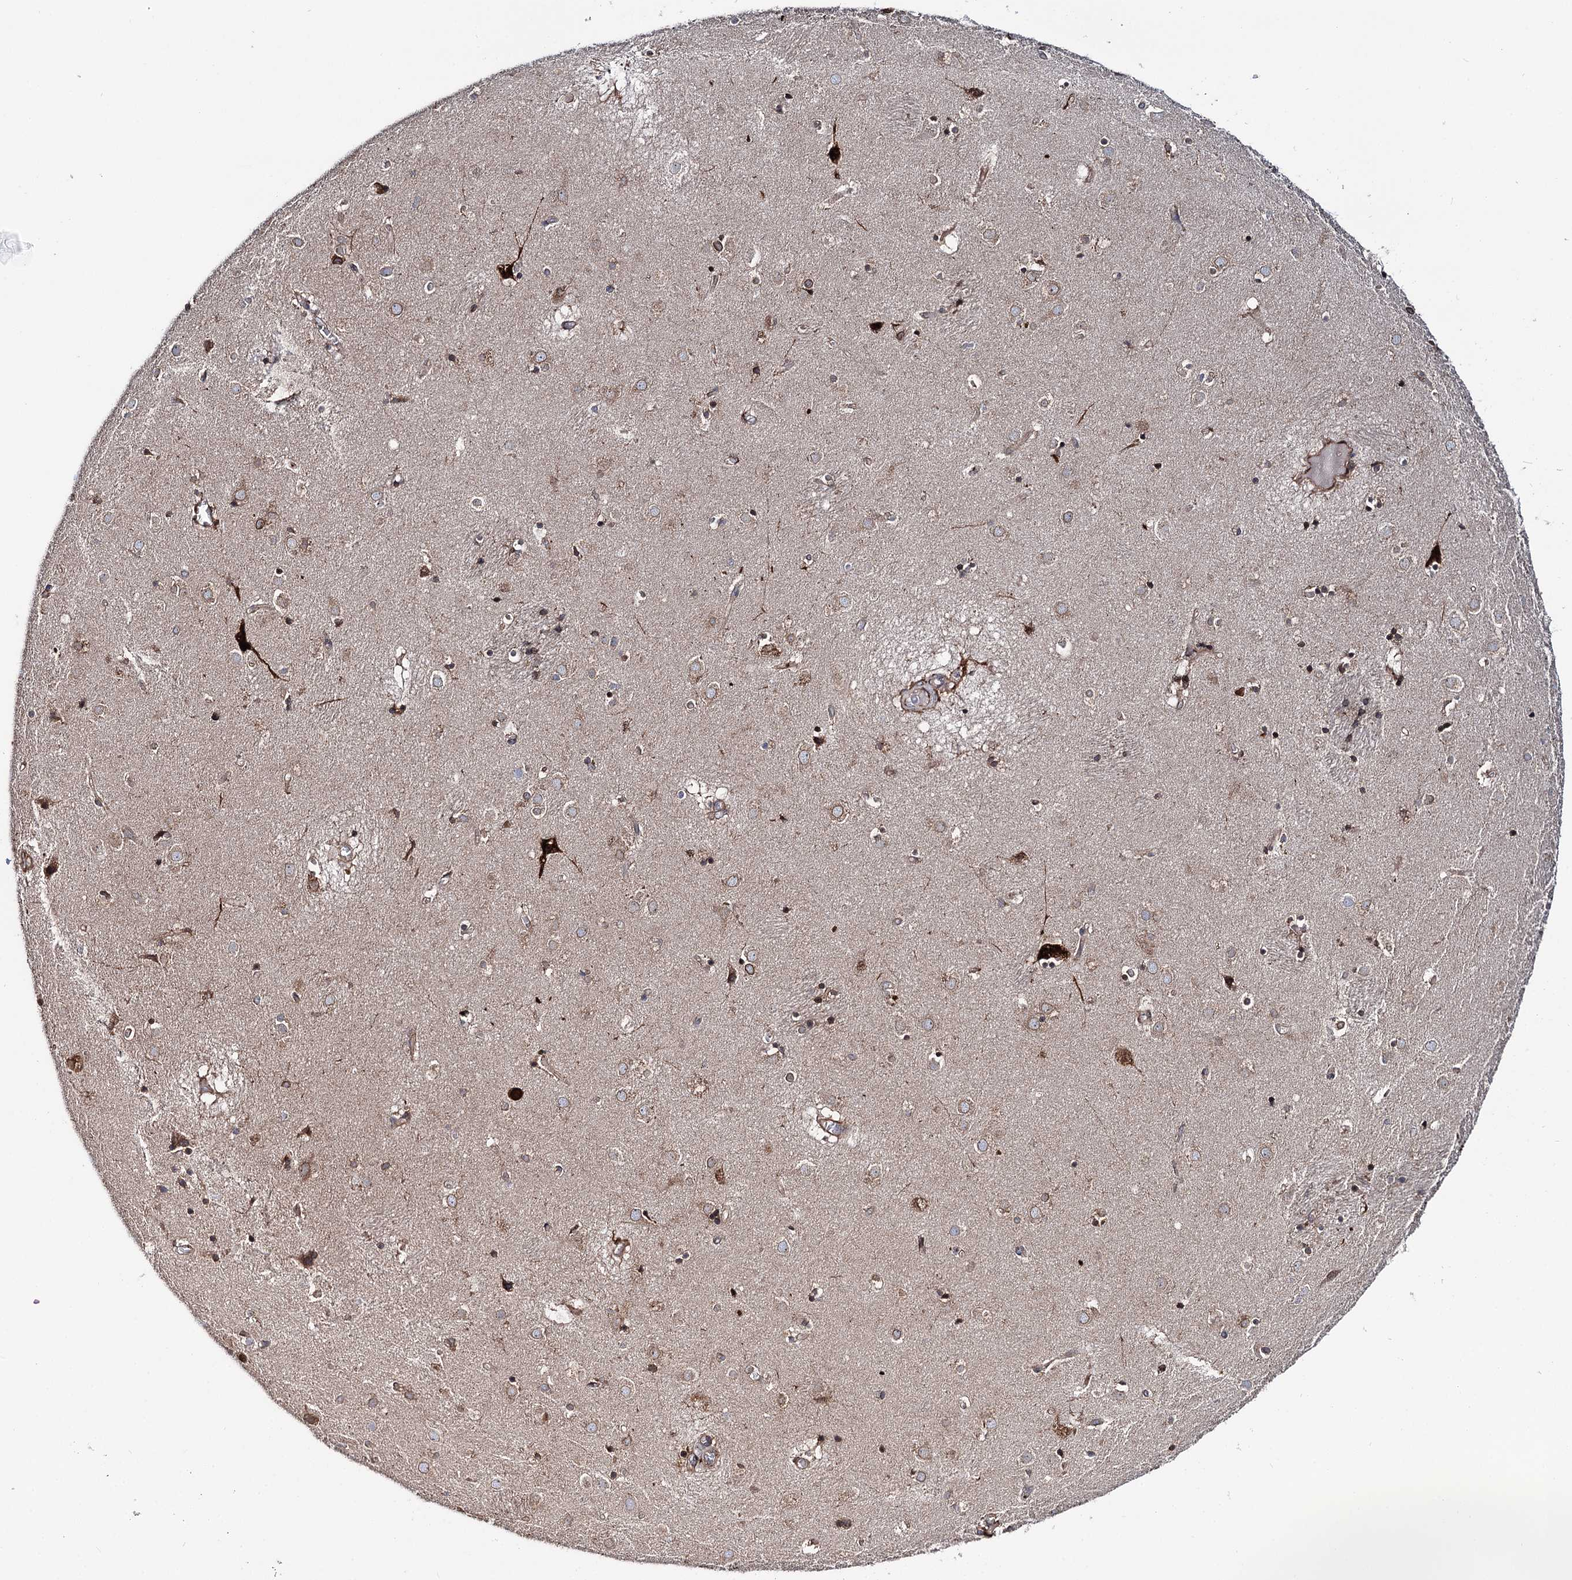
{"staining": {"intensity": "moderate", "quantity": "<25%", "location": "cytoplasmic/membranous"}, "tissue": "caudate", "cell_type": "Glial cells", "image_type": "normal", "snomed": [{"axis": "morphology", "description": "Normal tissue, NOS"}, {"axis": "topography", "description": "Lateral ventricle wall"}], "caption": "Immunohistochemical staining of normal human caudate demonstrates moderate cytoplasmic/membranous protein expression in about <25% of glial cells. The staining is performed using DAB (3,3'-diaminobenzidine) brown chromogen to label protein expression. The nuclei are counter-stained blue using hematoxylin.", "gene": "PTDSS2", "patient": {"sex": "male", "age": 70}}